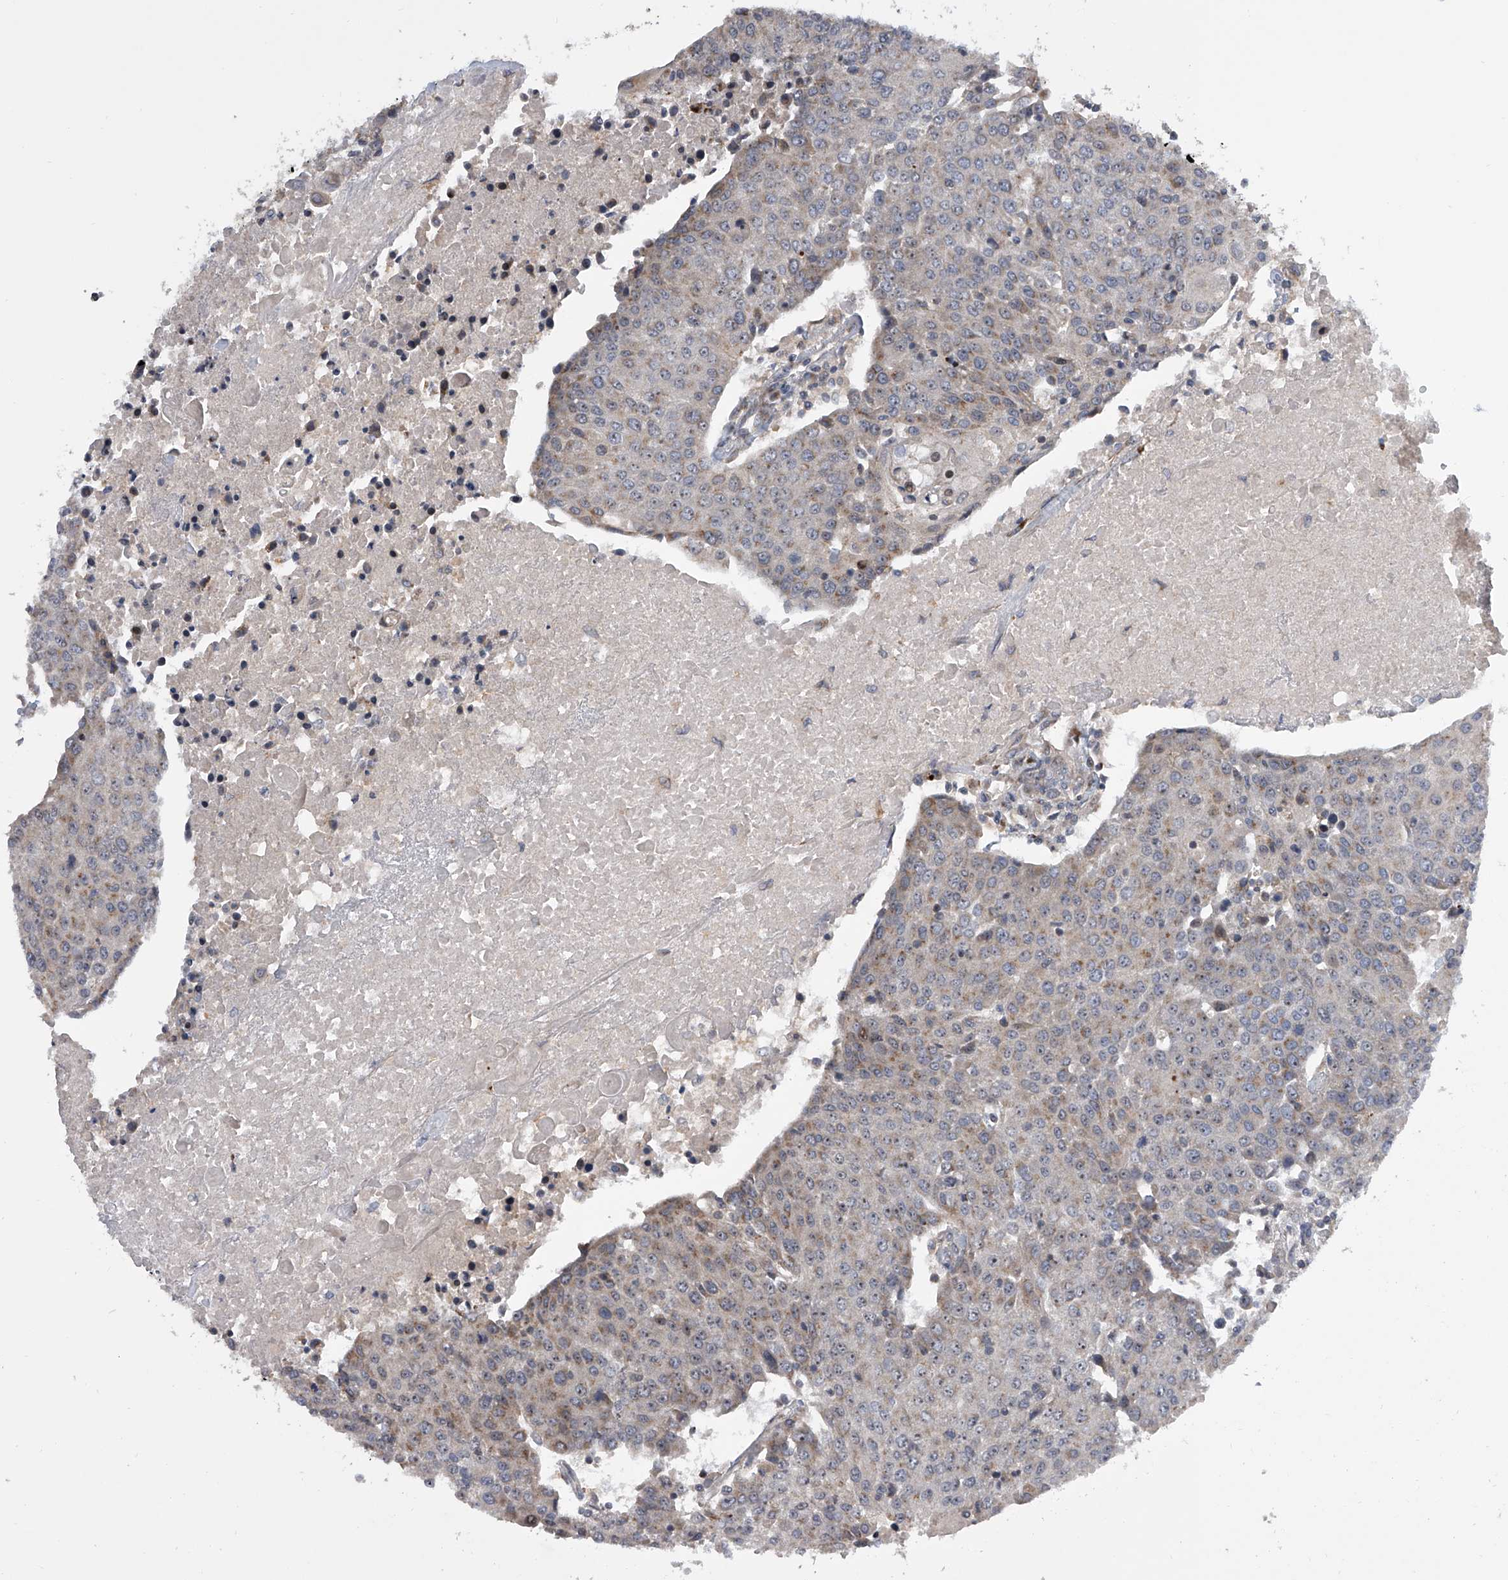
{"staining": {"intensity": "weak", "quantity": "25%-75%", "location": "cytoplasmic/membranous"}, "tissue": "urothelial cancer", "cell_type": "Tumor cells", "image_type": "cancer", "snomed": [{"axis": "morphology", "description": "Urothelial carcinoma, High grade"}, {"axis": "topography", "description": "Urinary bladder"}], "caption": "Protein expression analysis of urothelial cancer demonstrates weak cytoplasmic/membranous staining in approximately 25%-75% of tumor cells. The staining is performed using DAB (3,3'-diaminobenzidine) brown chromogen to label protein expression. The nuclei are counter-stained blue using hematoxylin.", "gene": "DLGAP2", "patient": {"sex": "female", "age": 85}}